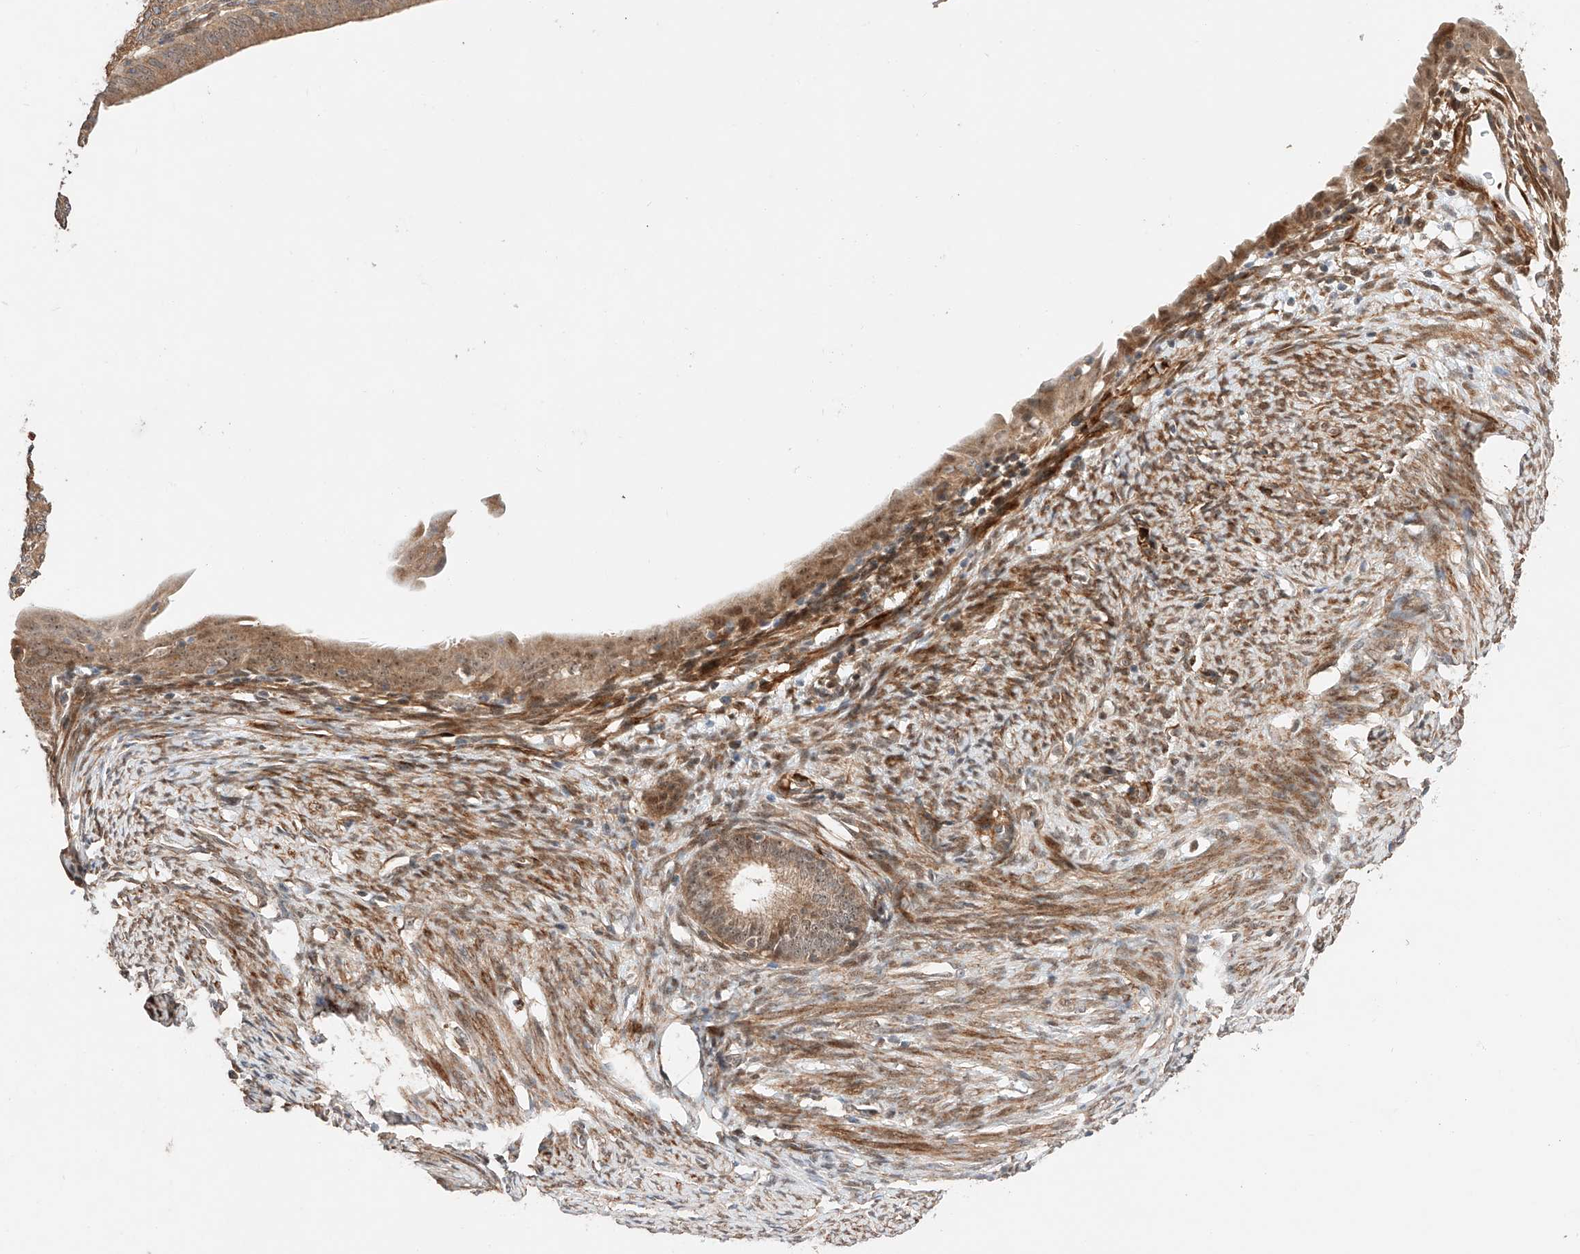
{"staining": {"intensity": "moderate", "quantity": ">75%", "location": "cytoplasmic/membranous"}, "tissue": "endometrial cancer", "cell_type": "Tumor cells", "image_type": "cancer", "snomed": [{"axis": "morphology", "description": "Adenocarcinoma, NOS"}, {"axis": "topography", "description": "Endometrium"}], "caption": "About >75% of tumor cells in endometrial cancer exhibit moderate cytoplasmic/membranous protein expression as visualized by brown immunohistochemical staining.", "gene": "RAB23", "patient": {"sex": "female", "age": 51}}